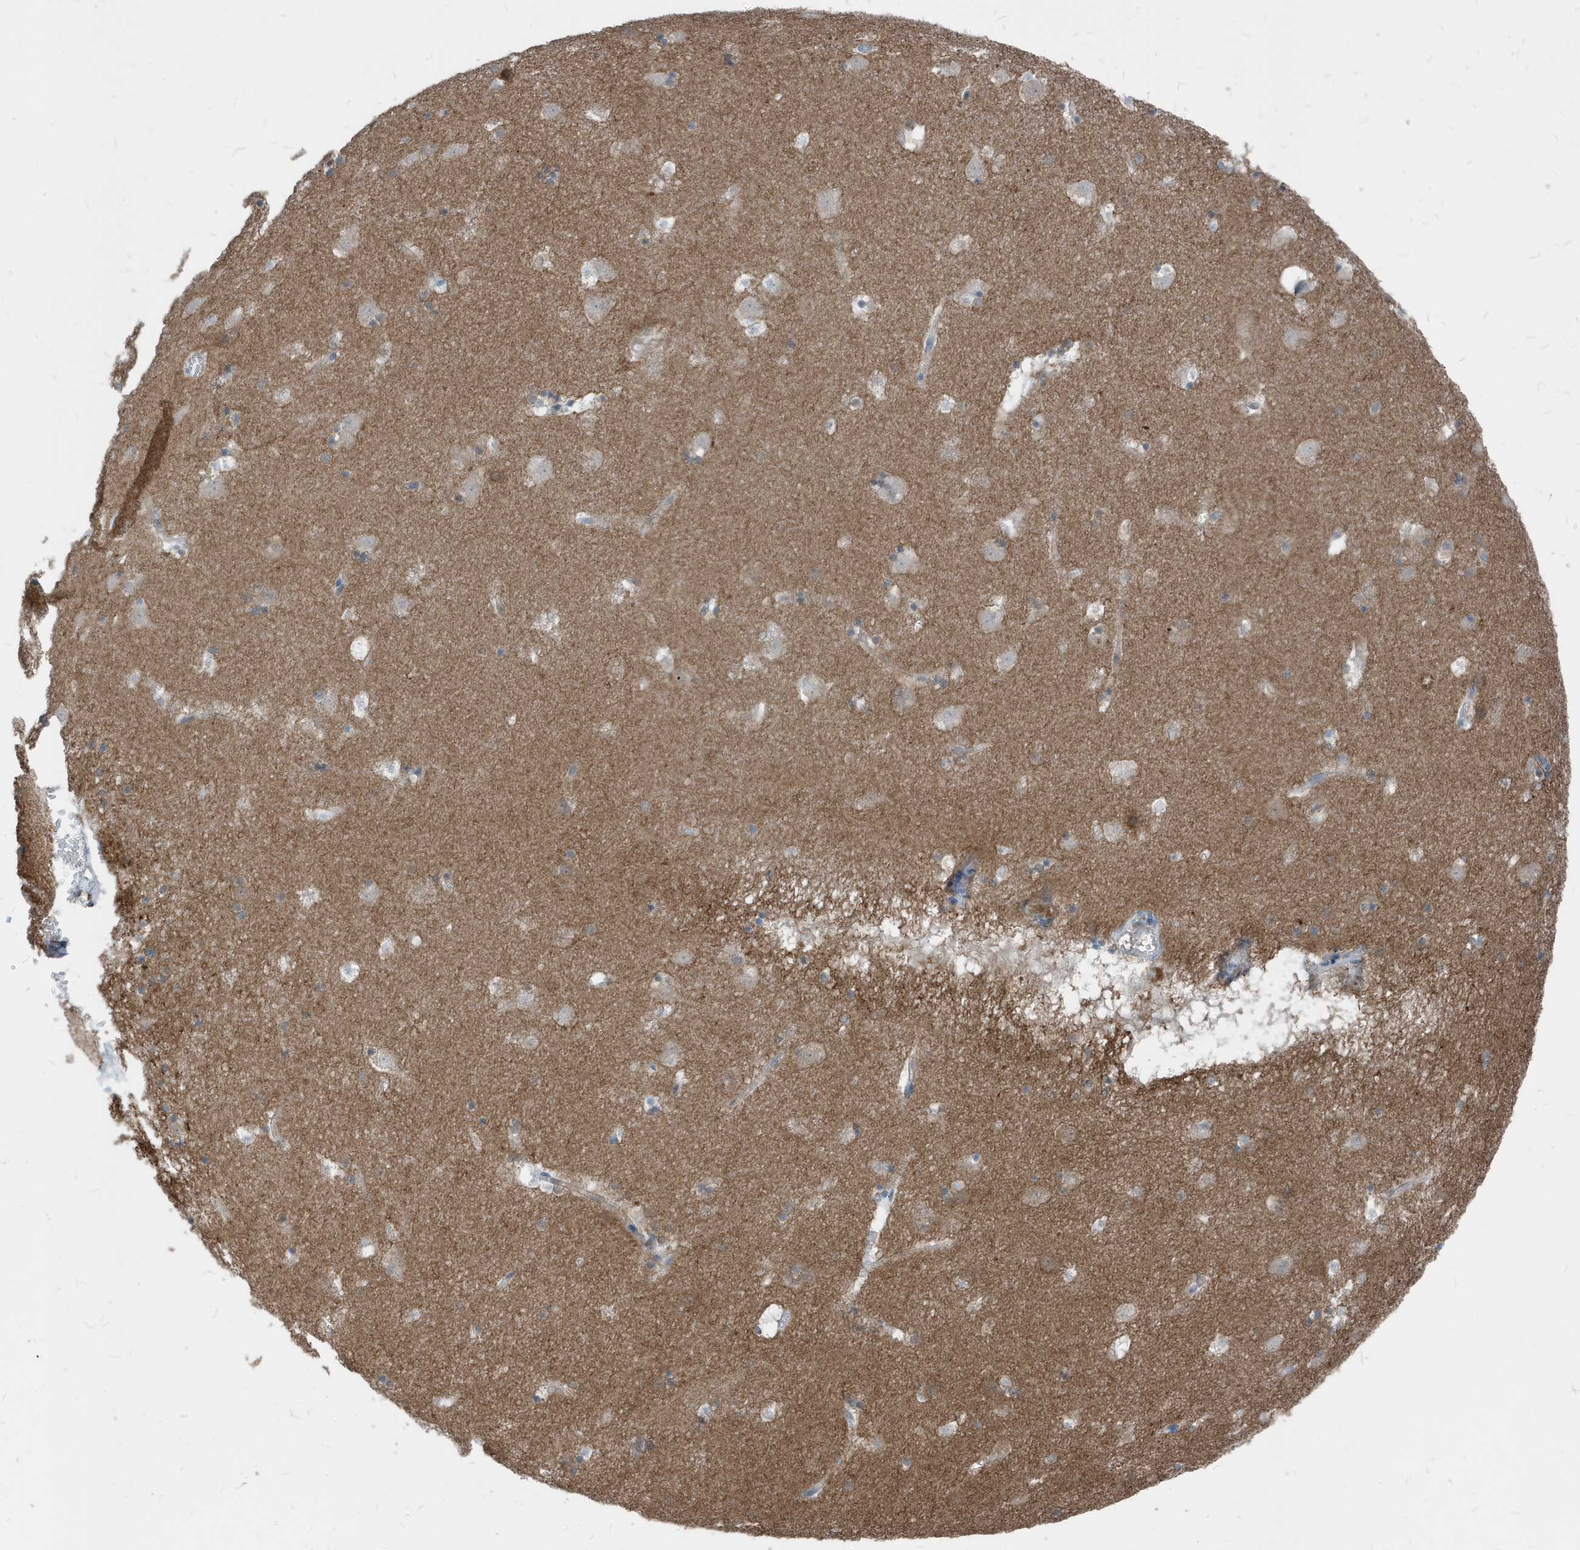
{"staining": {"intensity": "weak", "quantity": "<25%", "location": "cytoplasmic/membranous"}, "tissue": "caudate", "cell_type": "Glial cells", "image_type": "normal", "snomed": [{"axis": "morphology", "description": "Normal tissue, NOS"}, {"axis": "topography", "description": "Lateral ventricle wall"}], "caption": "The IHC photomicrograph has no significant positivity in glial cells of caudate. (Stains: DAB IHC with hematoxylin counter stain, Microscopy: brightfield microscopy at high magnification).", "gene": "NCOA7", "patient": {"sex": "male", "age": 45}}